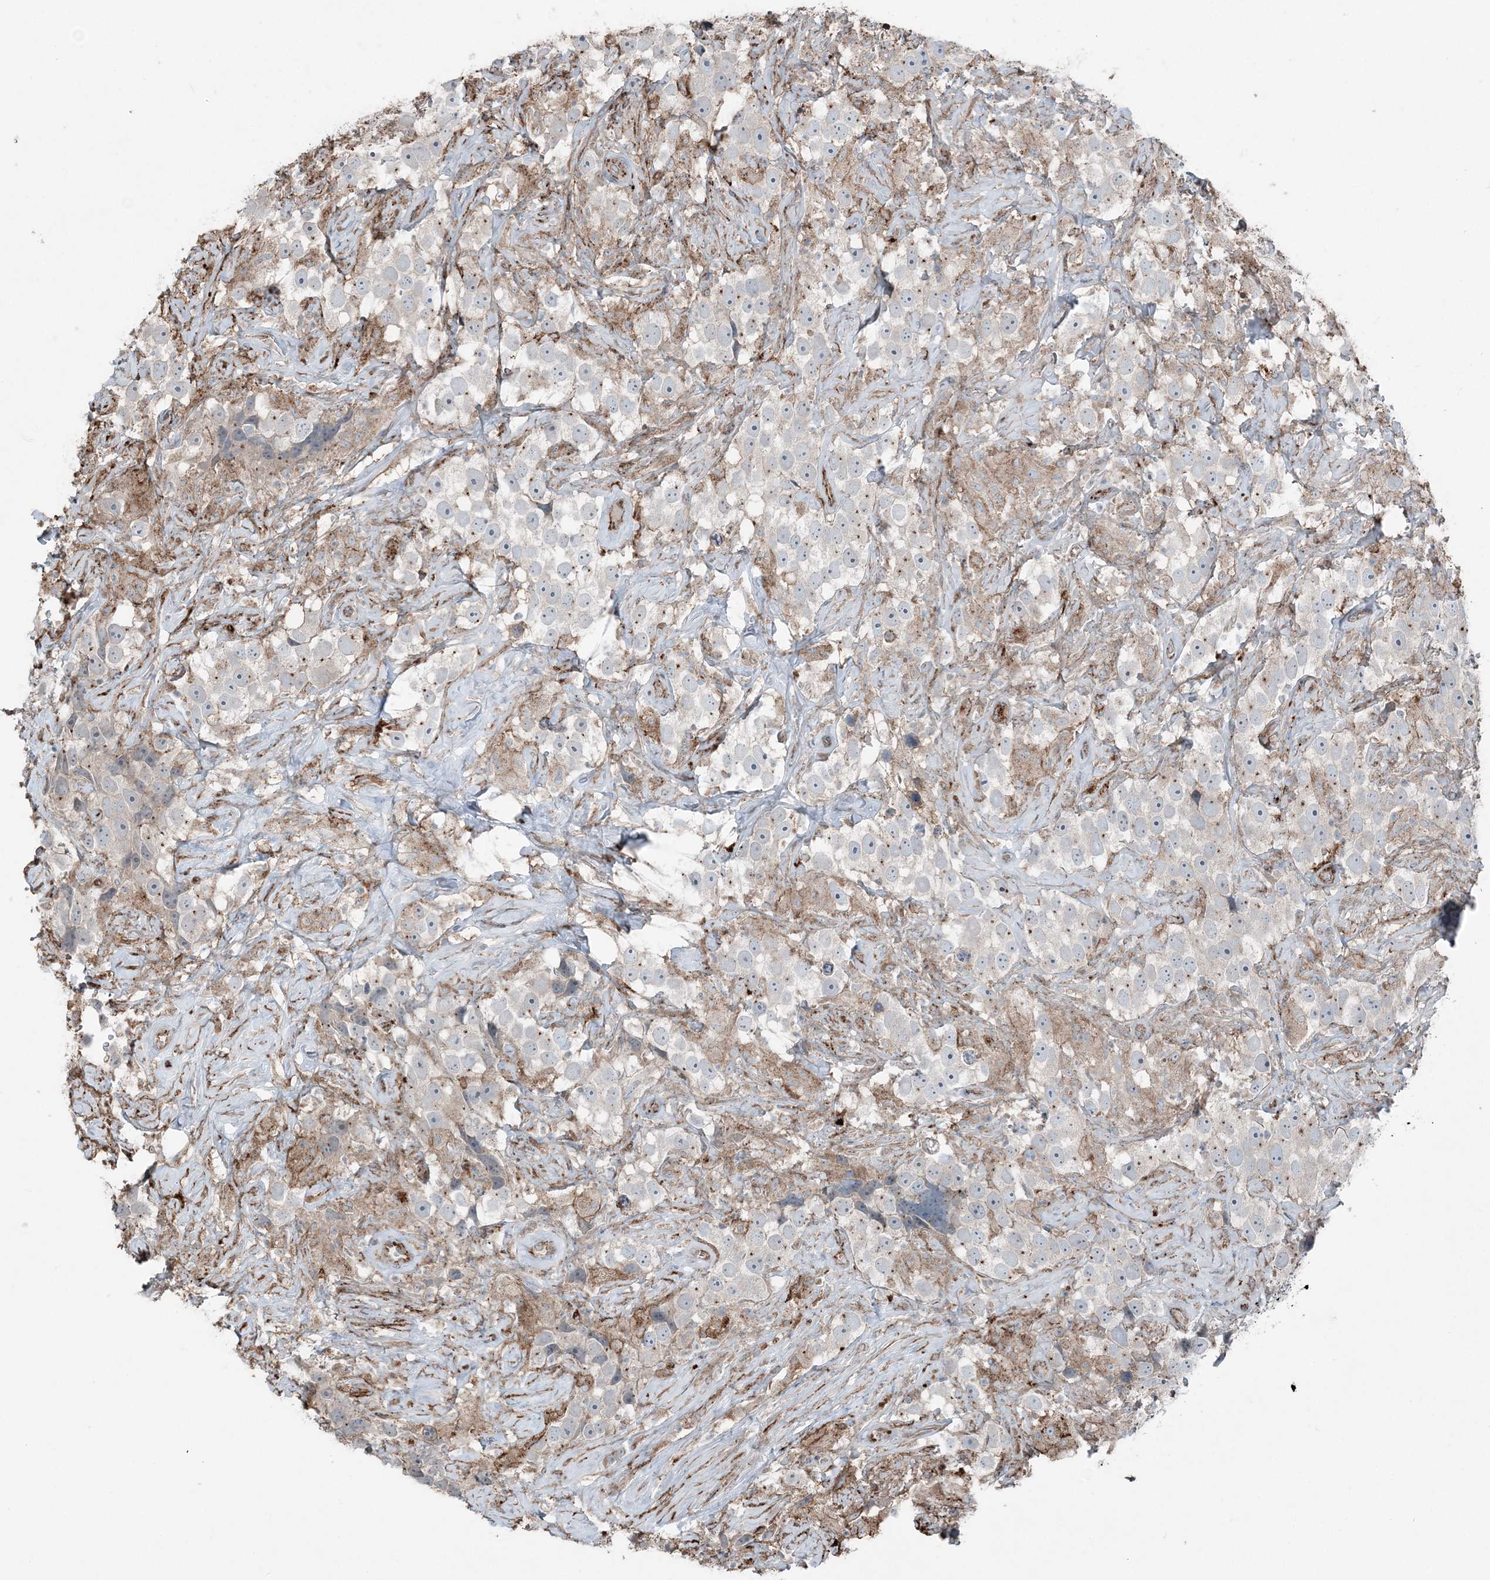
{"staining": {"intensity": "weak", "quantity": "<25%", "location": "cytoplasmic/membranous"}, "tissue": "testis cancer", "cell_type": "Tumor cells", "image_type": "cancer", "snomed": [{"axis": "morphology", "description": "Seminoma, NOS"}, {"axis": "topography", "description": "Testis"}], "caption": "Seminoma (testis) stained for a protein using immunohistochemistry demonstrates no positivity tumor cells.", "gene": "KY", "patient": {"sex": "male", "age": 49}}